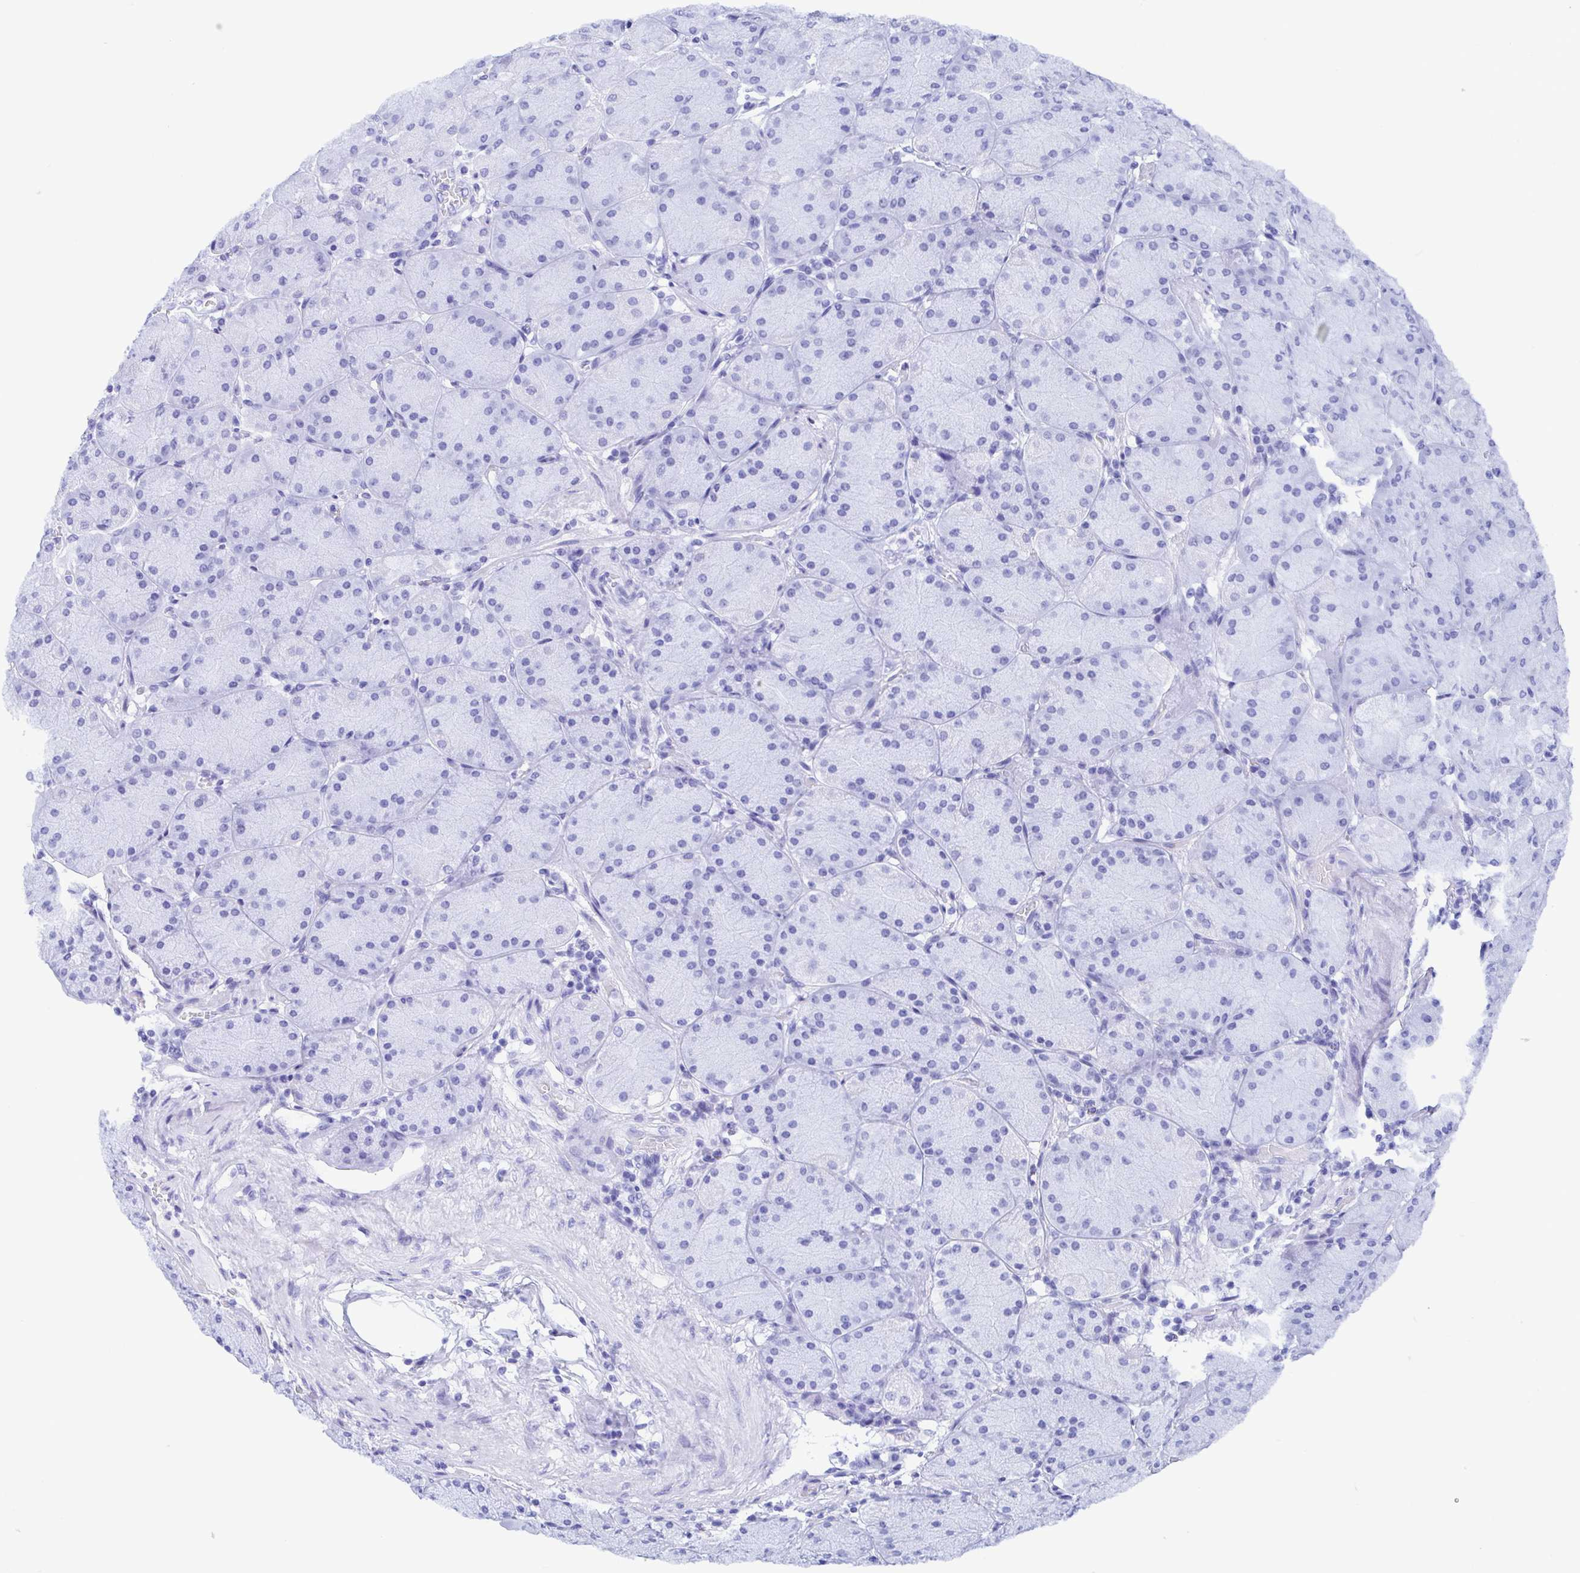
{"staining": {"intensity": "negative", "quantity": "none", "location": "none"}, "tissue": "stomach", "cell_type": "Glandular cells", "image_type": "normal", "snomed": [{"axis": "morphology", "description": "Normal tissue, NOS"}, {"axis": "topography", "description": "Stomach, upper"}], "caption": "Image shows no protein expression in glandular cells of unremarkable stomach.", "gene": "PERM1", "patient": {"sex": "female", "age": 56}}